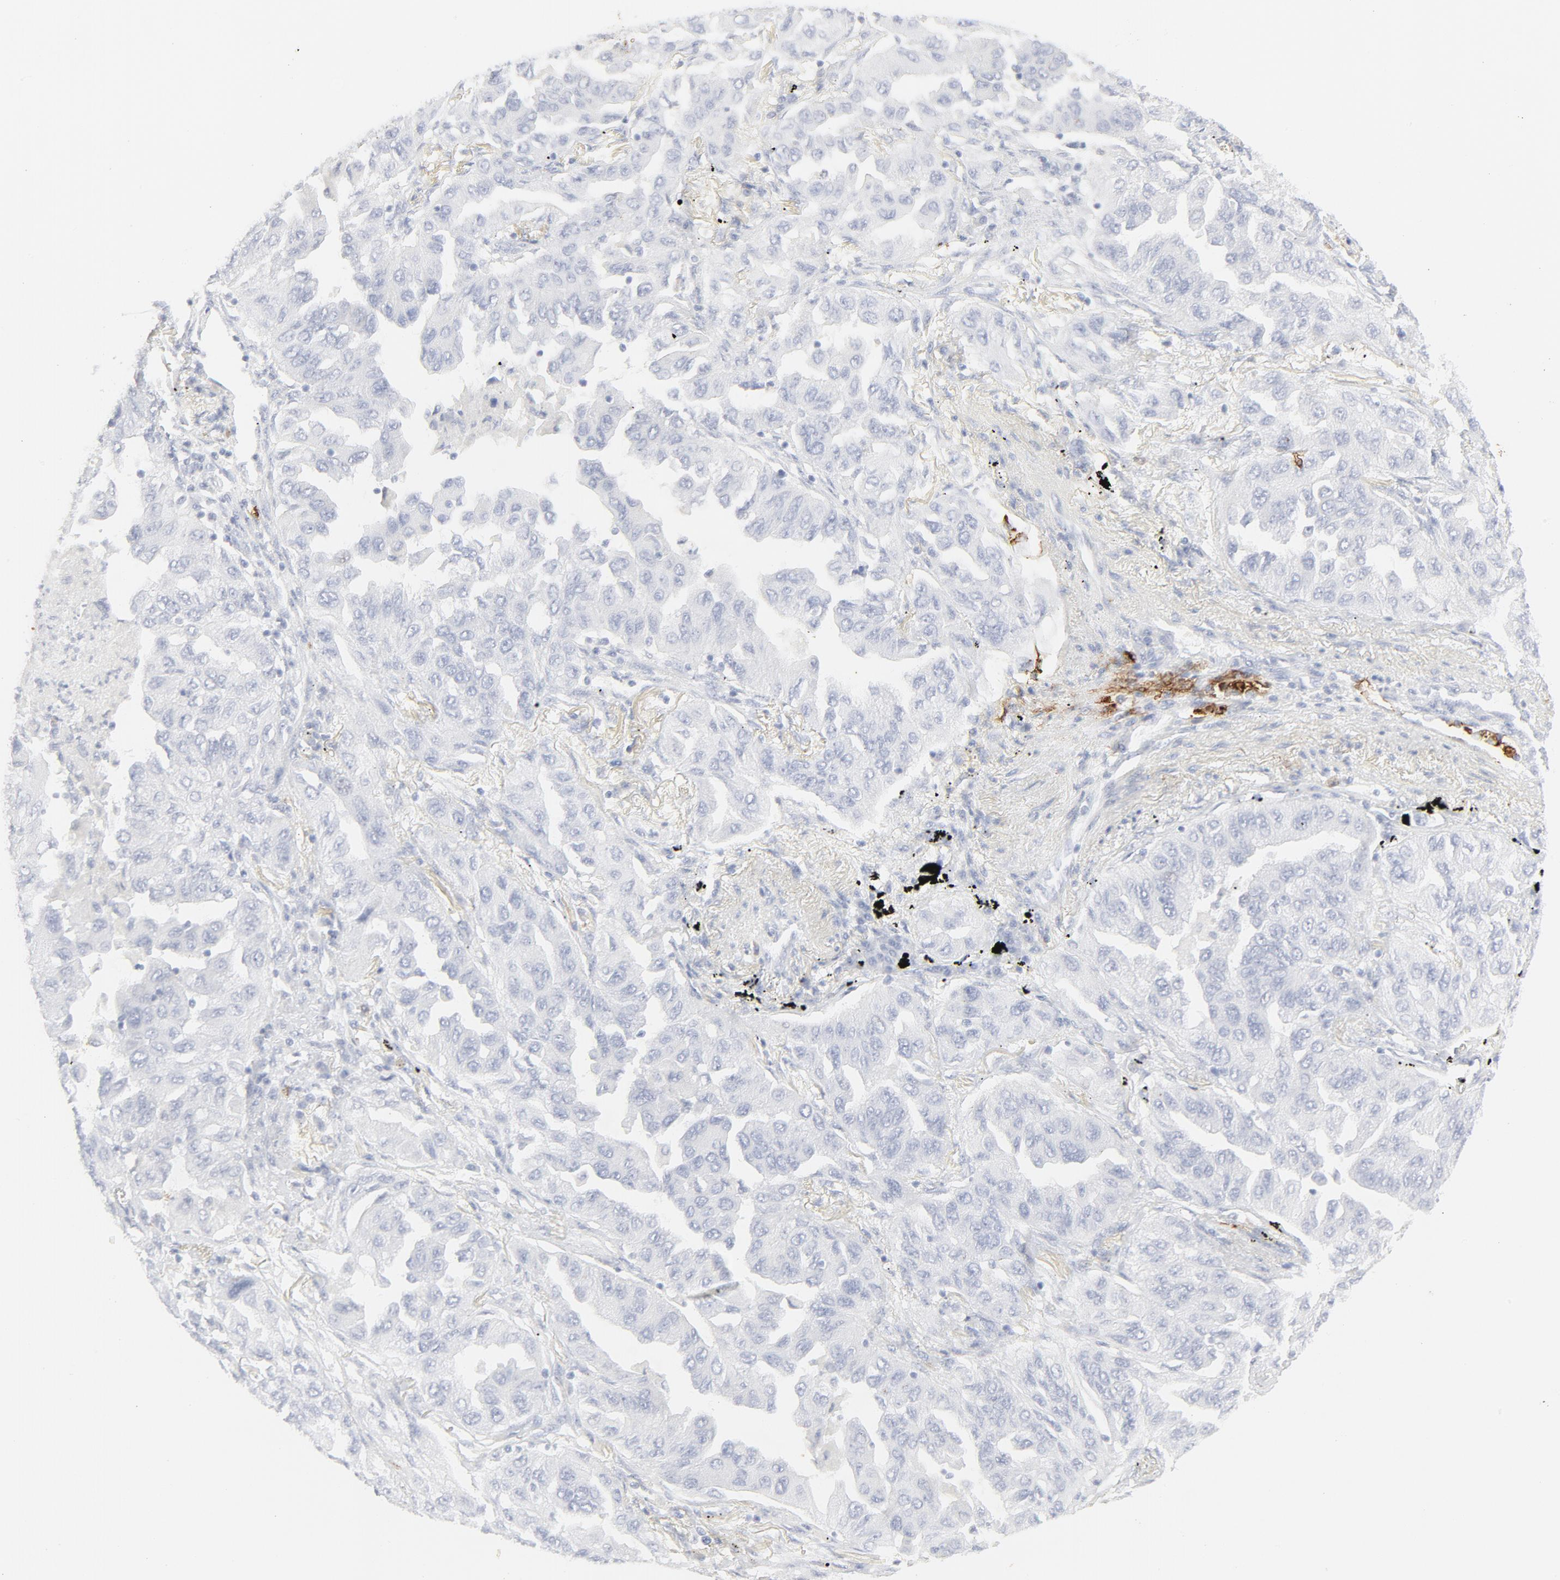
{"staining": {"intensity": "negative", "quantity": "none", "location": "none"}, "tissue": "lung cancer", "cell_type": "Tumor cells", "image_type": "cancer", "snomed": [{"axis": "morphology", "description": "Adenocarcinoma, NOS"}, {"axis": "topography", "description": "Lung"}], "caption": "This is a micrograph of IHC staining of lung cancer, which shows no expression in tumor cells. (Immunohistochemistry, brightfield microscopy, high magnification).", "gene": "CCR7", "patient": {"sex": "female", "age": 65}}